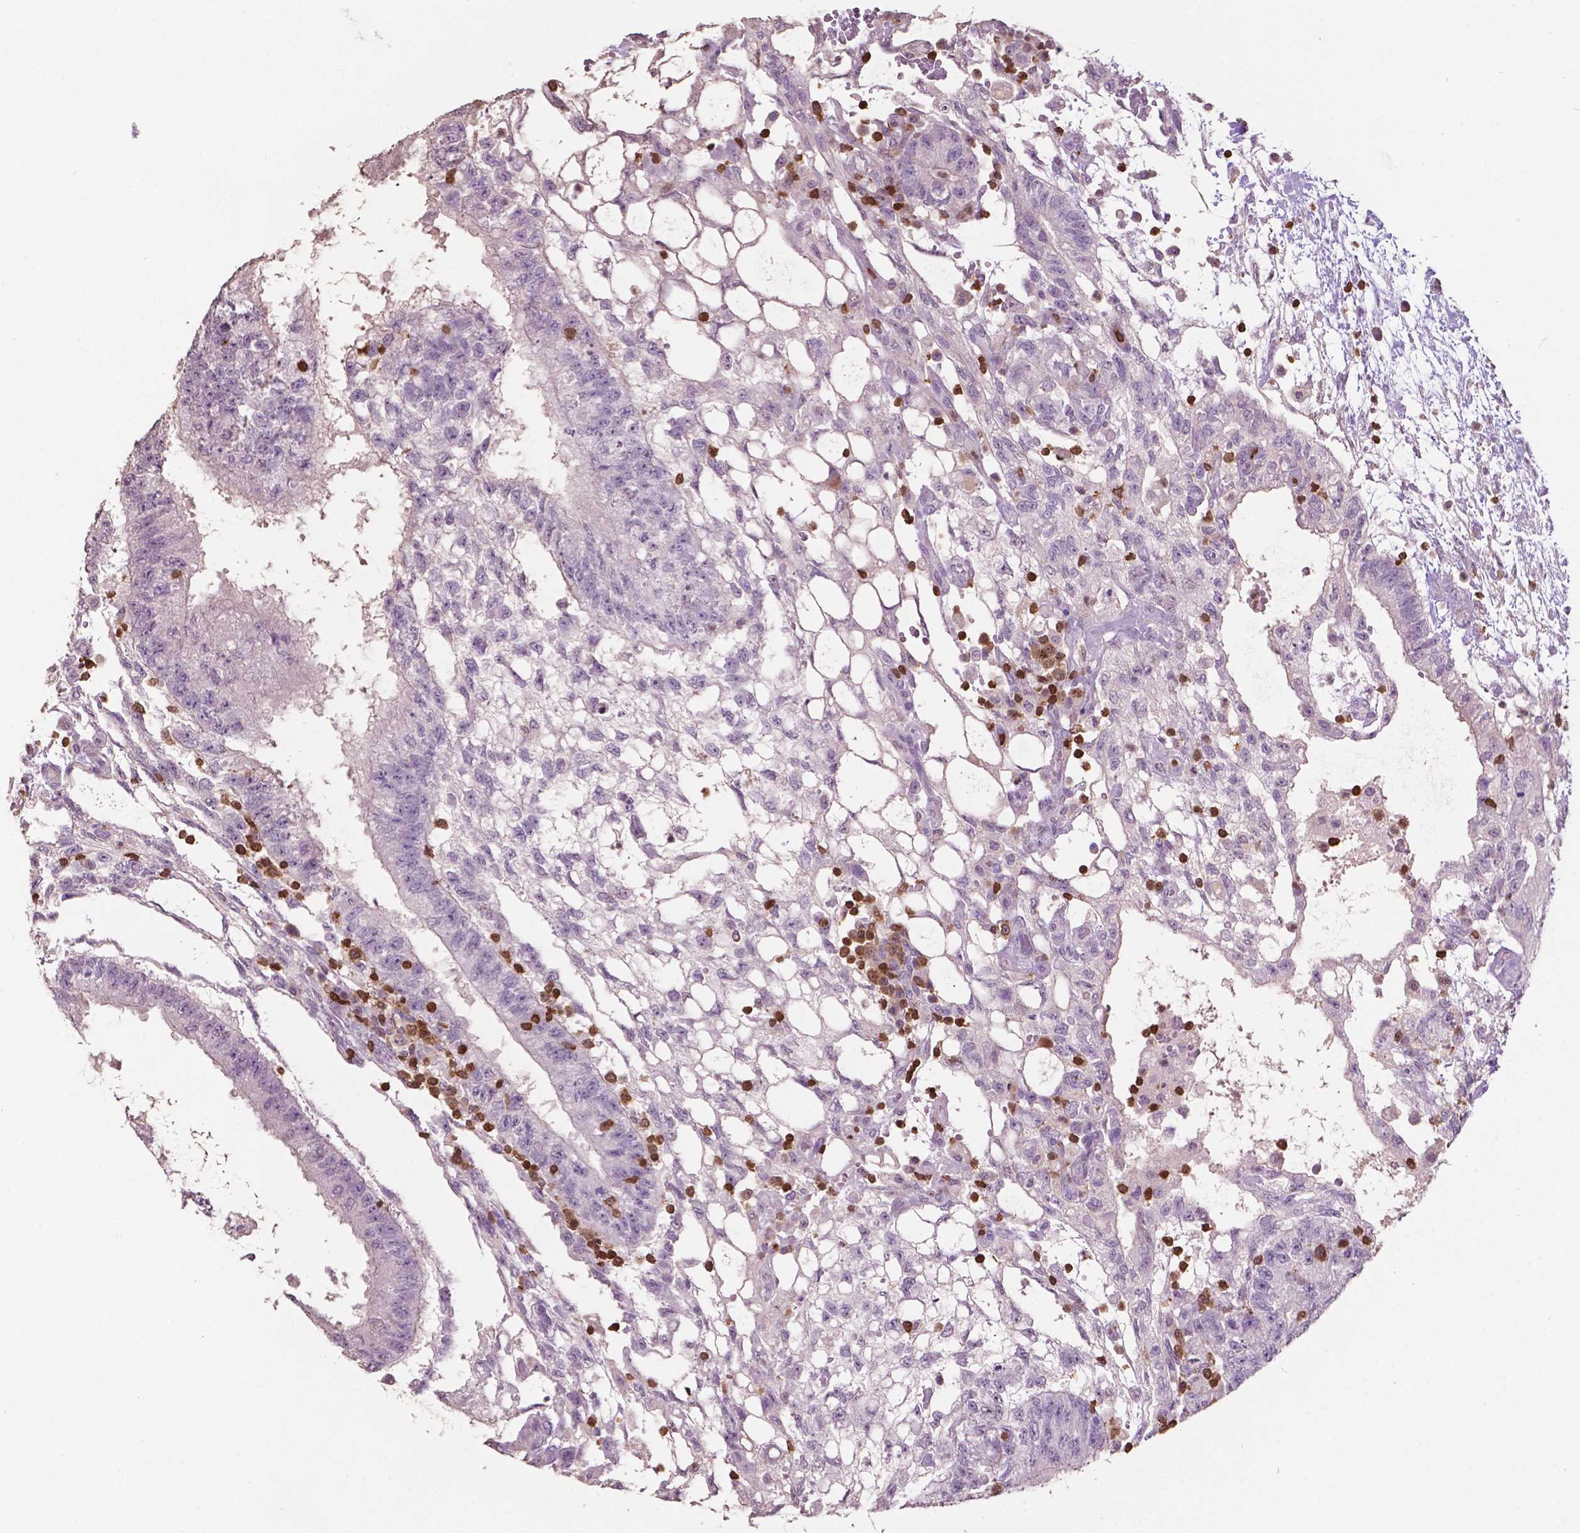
{"staining": {"intensity": "negative", "quantity": "none", "location": "none"}, "tissue": "testis cancer", "cell_type": "Tumor cells", "image_type": "cancer", "snomed": [{"axis": "morphology", "description": "Carcinoma, Embryonal, NOS"}, {"axis": "topography", "description": "Testis"}], "caption": "This is an IHC micrograph of human testis cancer. There is no positivity in tumor cells.", "gene": "TBC1D10C", "patient": {"sex": "male", "age": 32}}